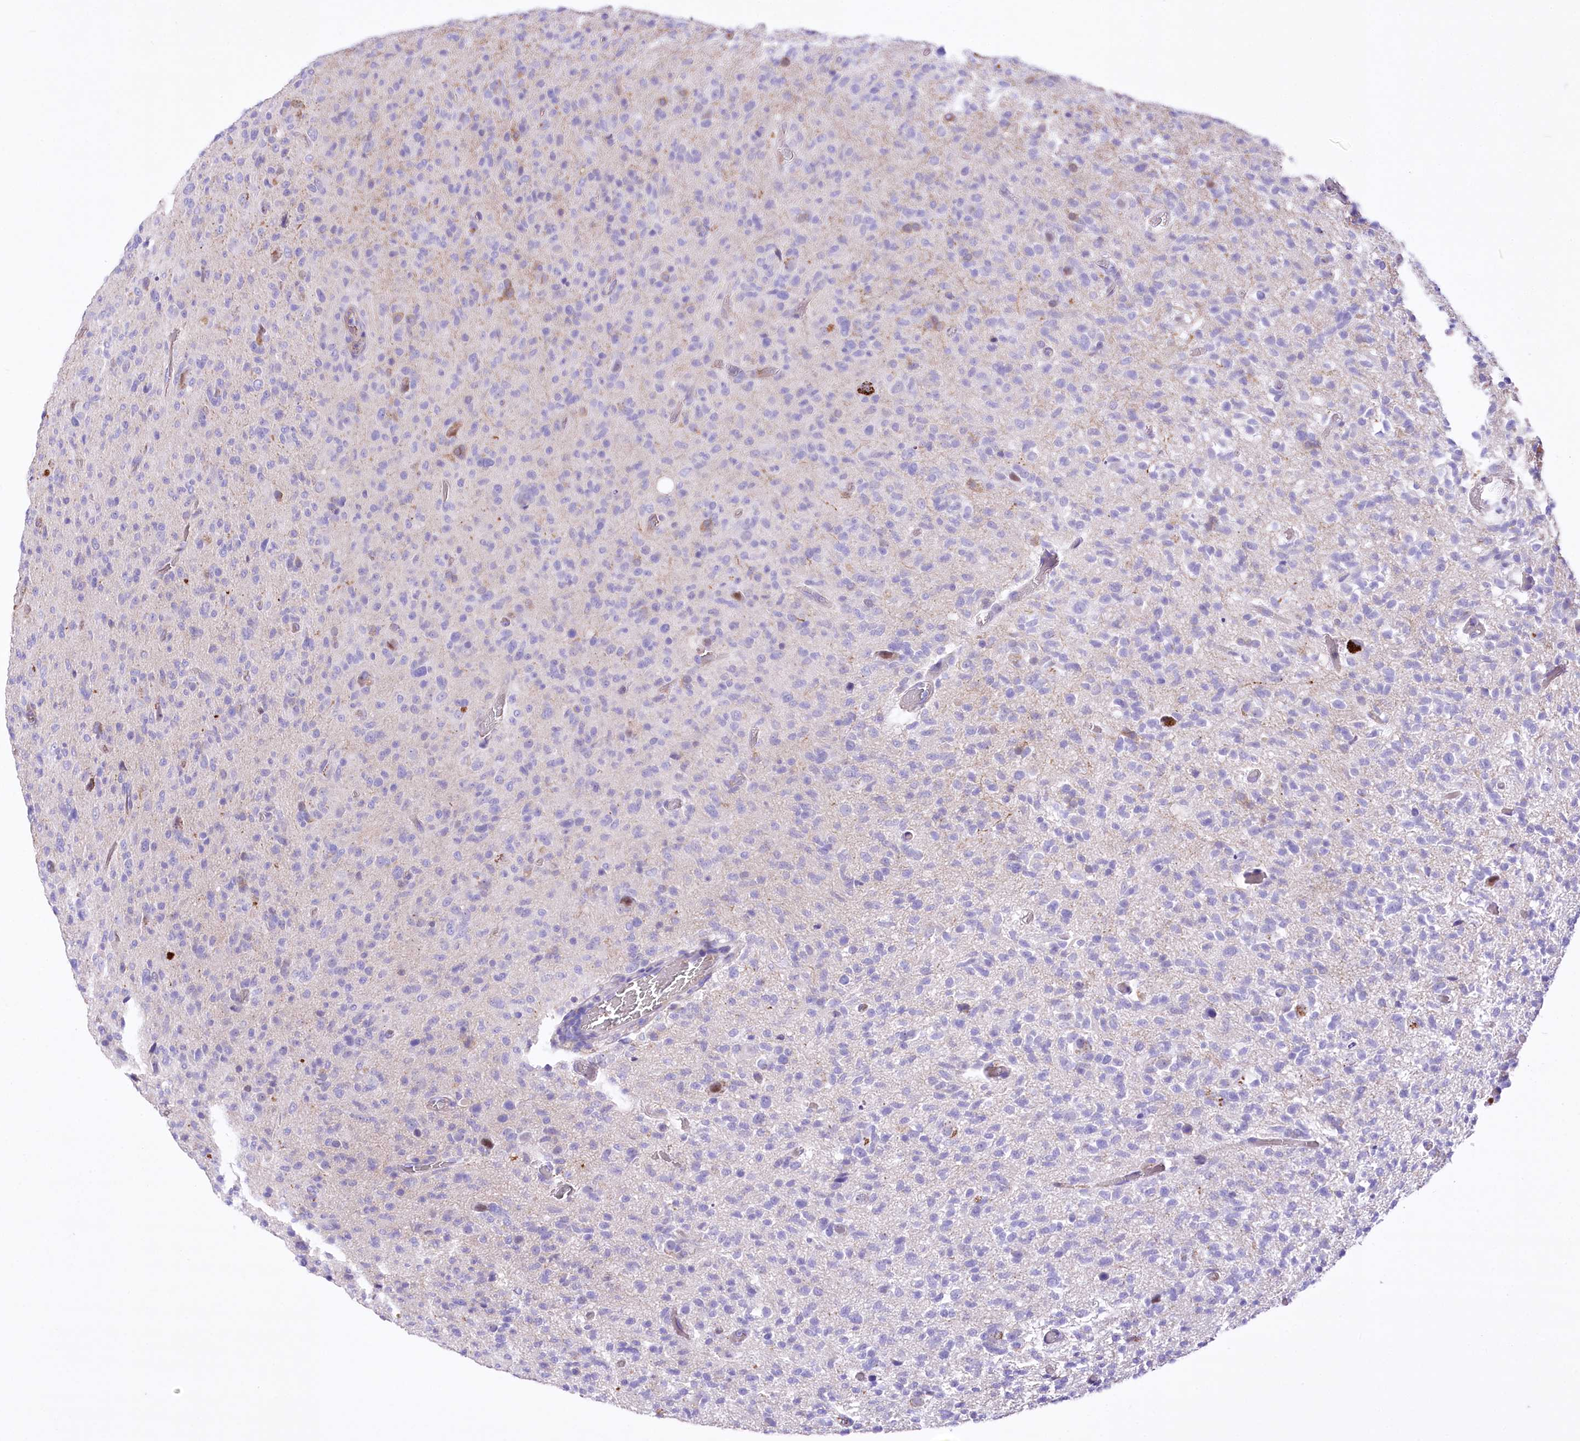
{"staining": {"intensity": "negative", "quantity": "none", "location": "none"}, "tissue": "glioma", "cell_type": "Tumor cells", "image_type": "cancer", "snomed": [{"axis": "morphology", "description": "Glioma, malignant, High grade"}, {"axis": "topography", "description": "Brain"}], "caption": "IHC histopathology image of malignant glioma (high-grade) stained for a protein (brown), which shows no positivity in tumor cells.", "gene": "CEP164", "patient": {"sex": "female", "age": 57}}